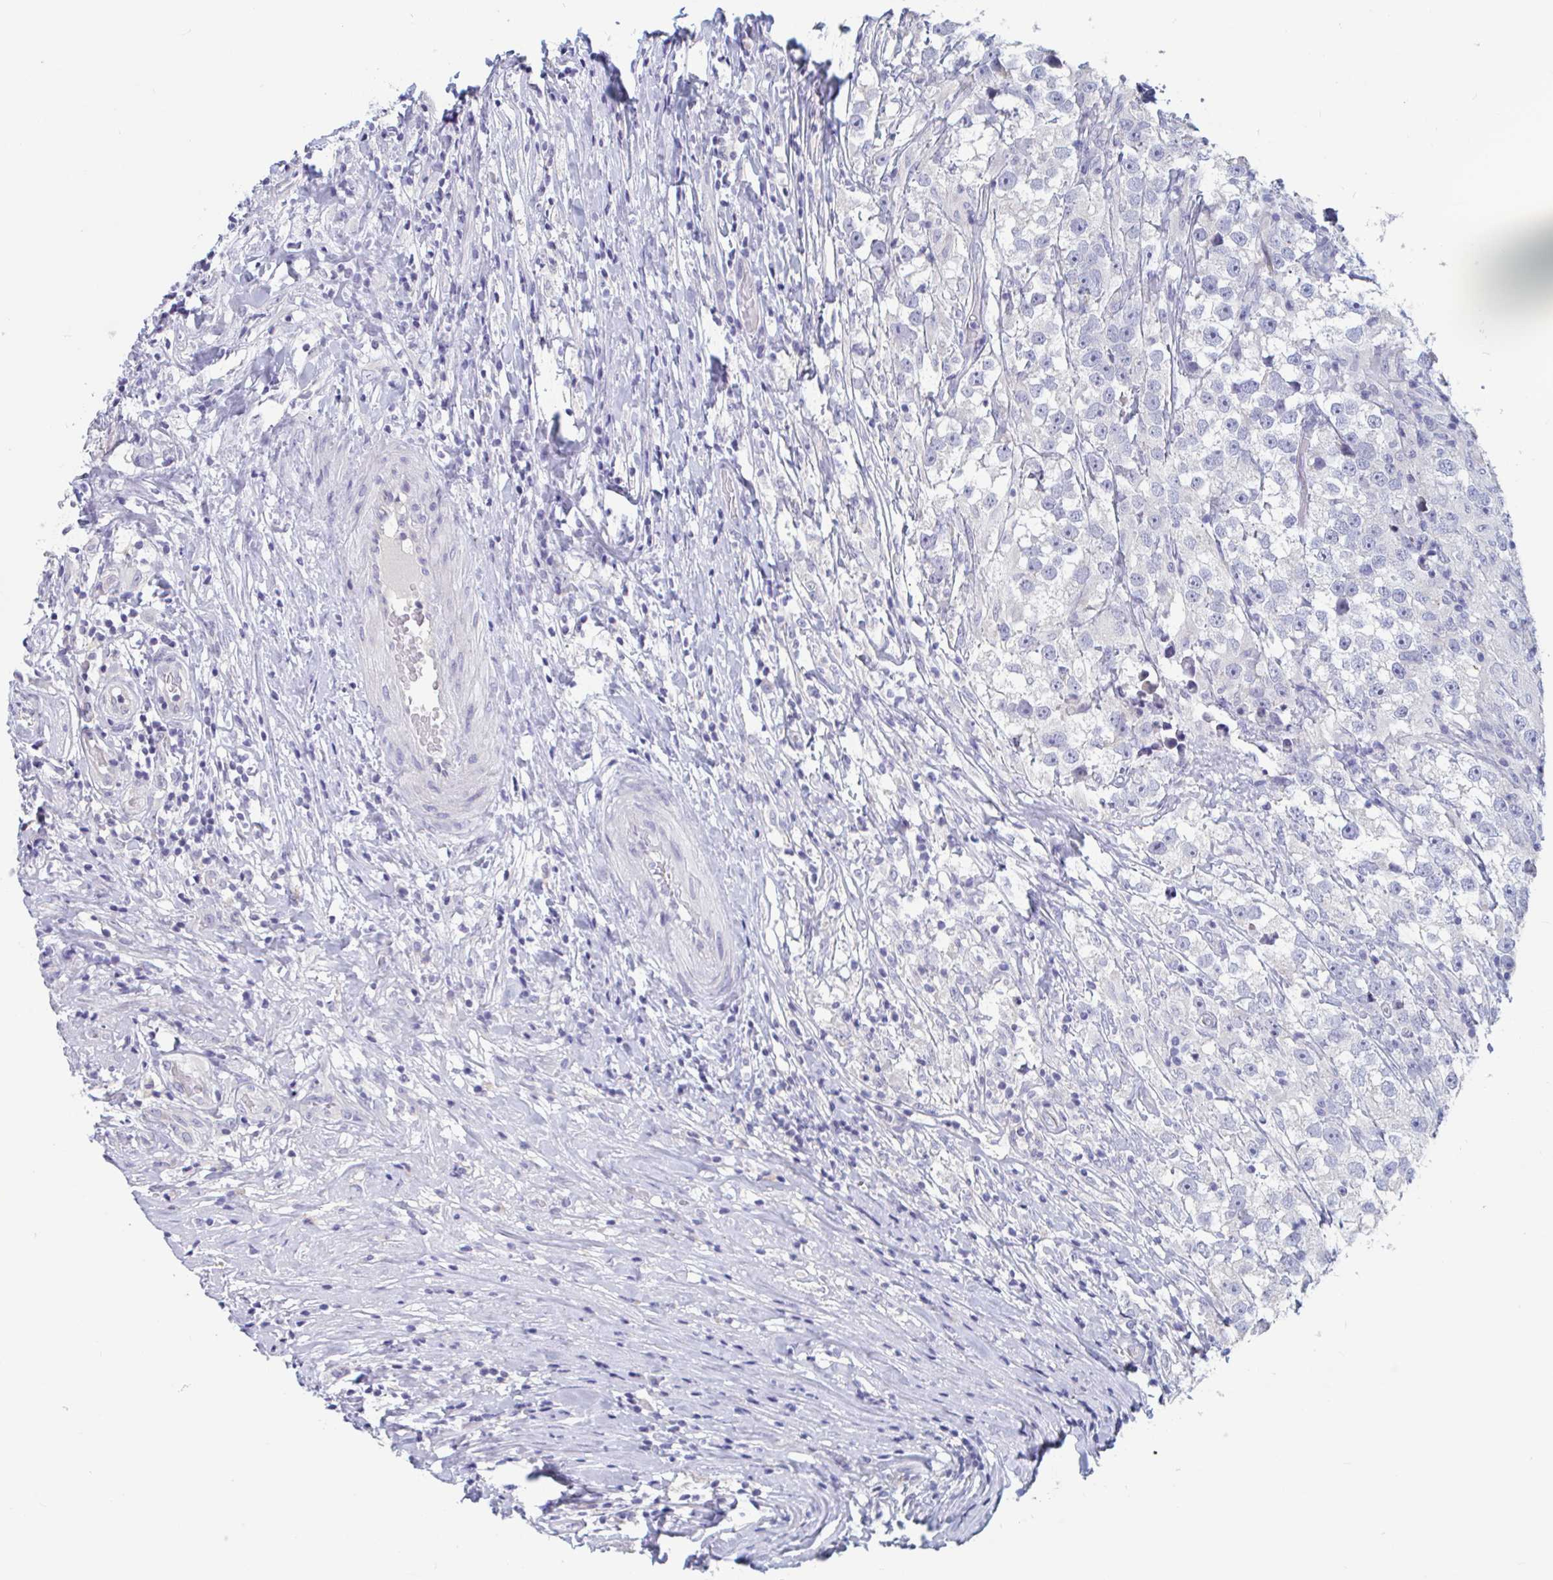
{"staining": {"intensity": "negative", "quantity": "none", "location": "none"}, "tissue": "testis cancer", "cell_type": "Tumor cells", "image_type": "cancer", "snomed": [{"axis": "morphology", "description": "Seminoma, NOS"}, {"axis": "topography", "description": "Testis"}], "caption": "Tumor cells show no significant protein staining in testis cancer (seminoma).", "gene": "UNKL", "patient": {"sex": "male", "age": 46}}